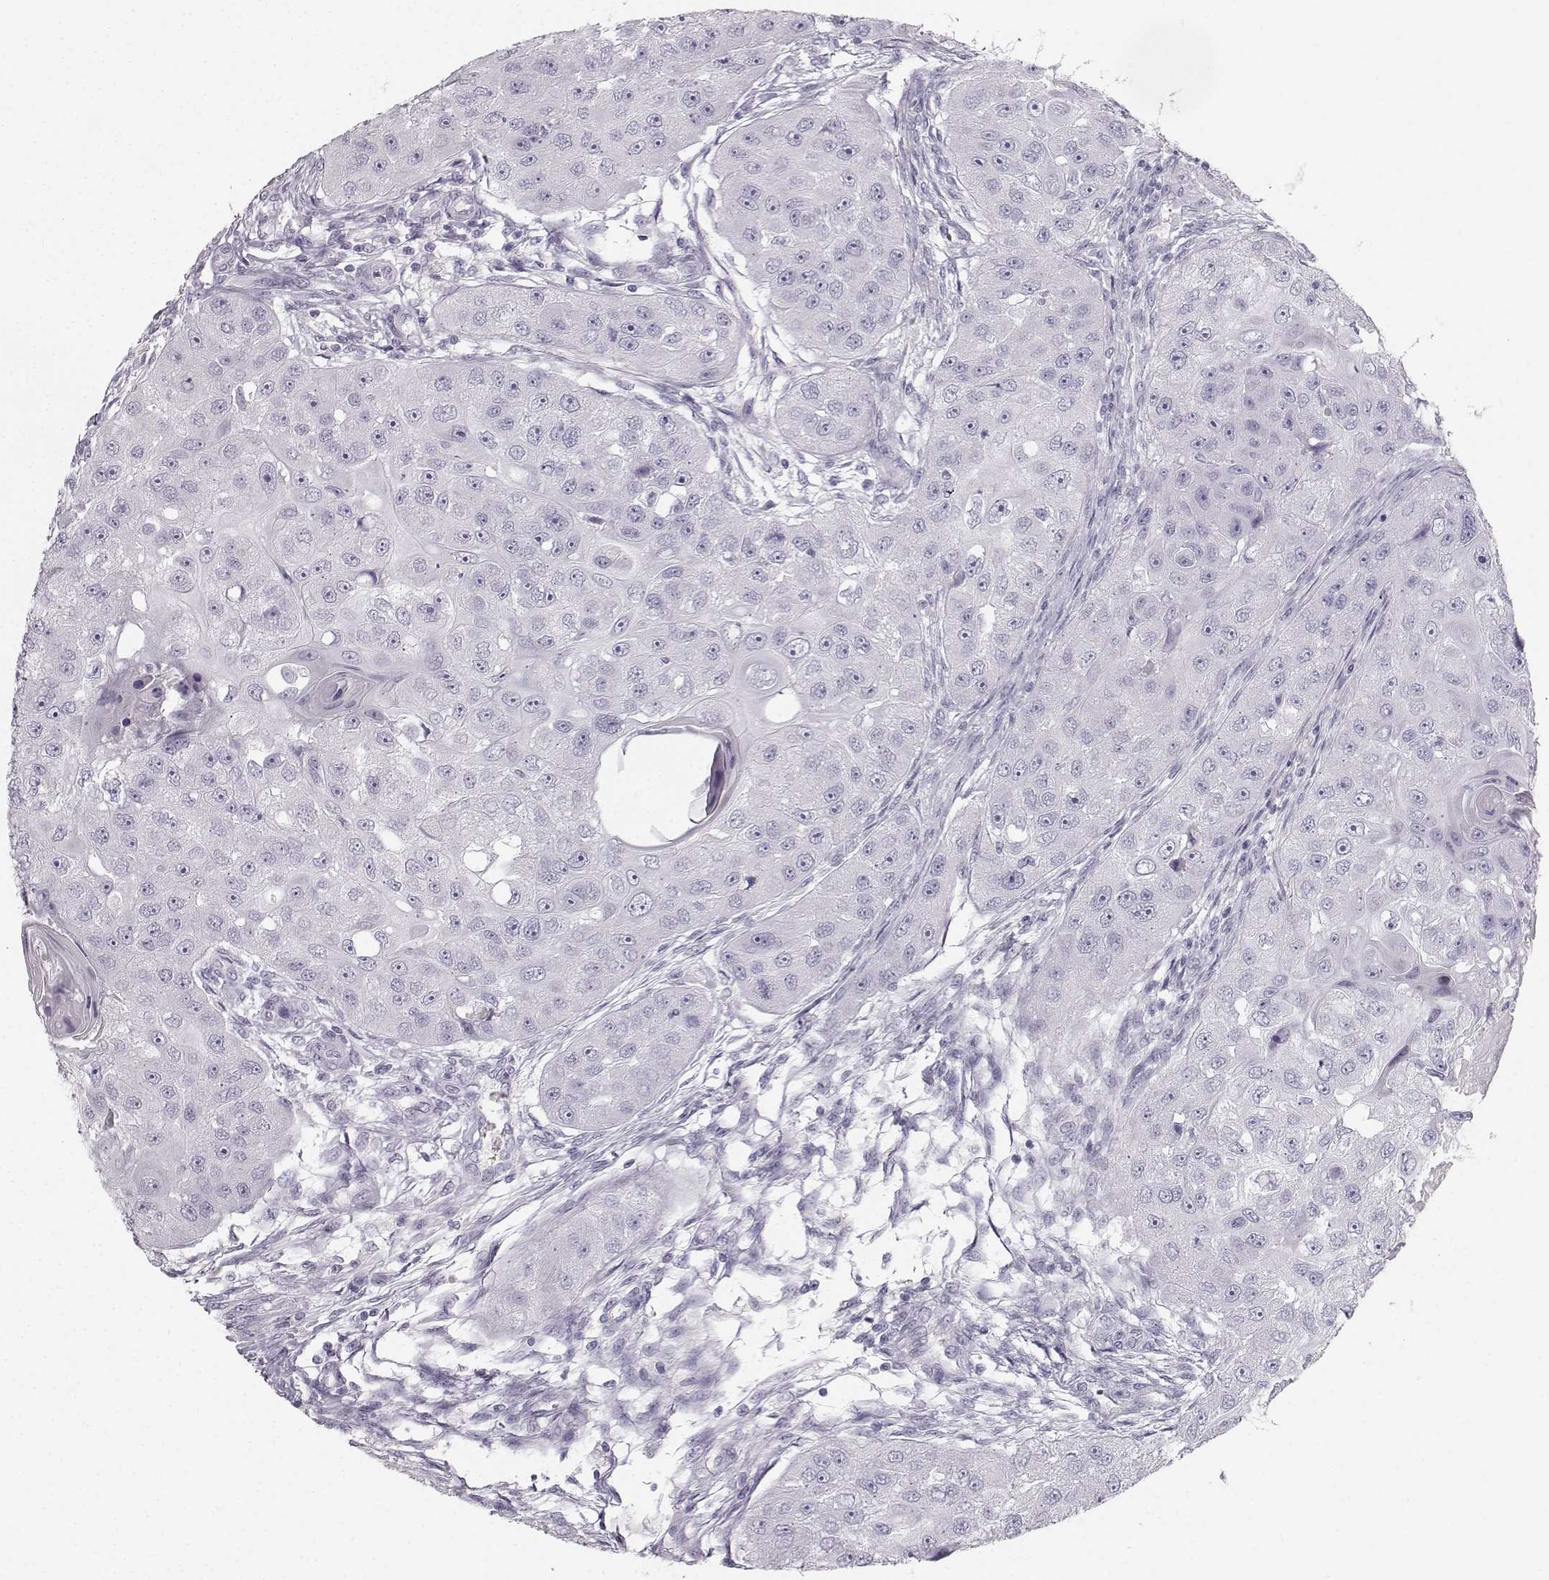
{"staining": {"intensity": "negative", "quantity": "none", "location": "none"}, "tissue": "head and neck cancer", "cell_type": "Tumor cells", "image_type": "cancer", "snomed": [{"axis": "morphology", "description": "Squamous cell carcinoma, NOS"}, {"axis": "topography", "description": "Head-Neck"}], "caption": "IHC photomicrograph of neoplastic tissue: human squamous cell carcinoma (head and neck) stained with DAB reveals no significant protein positivity in tumor cells.", "gene": "CASR", "patient": {"sex": "male", "age": 51}}